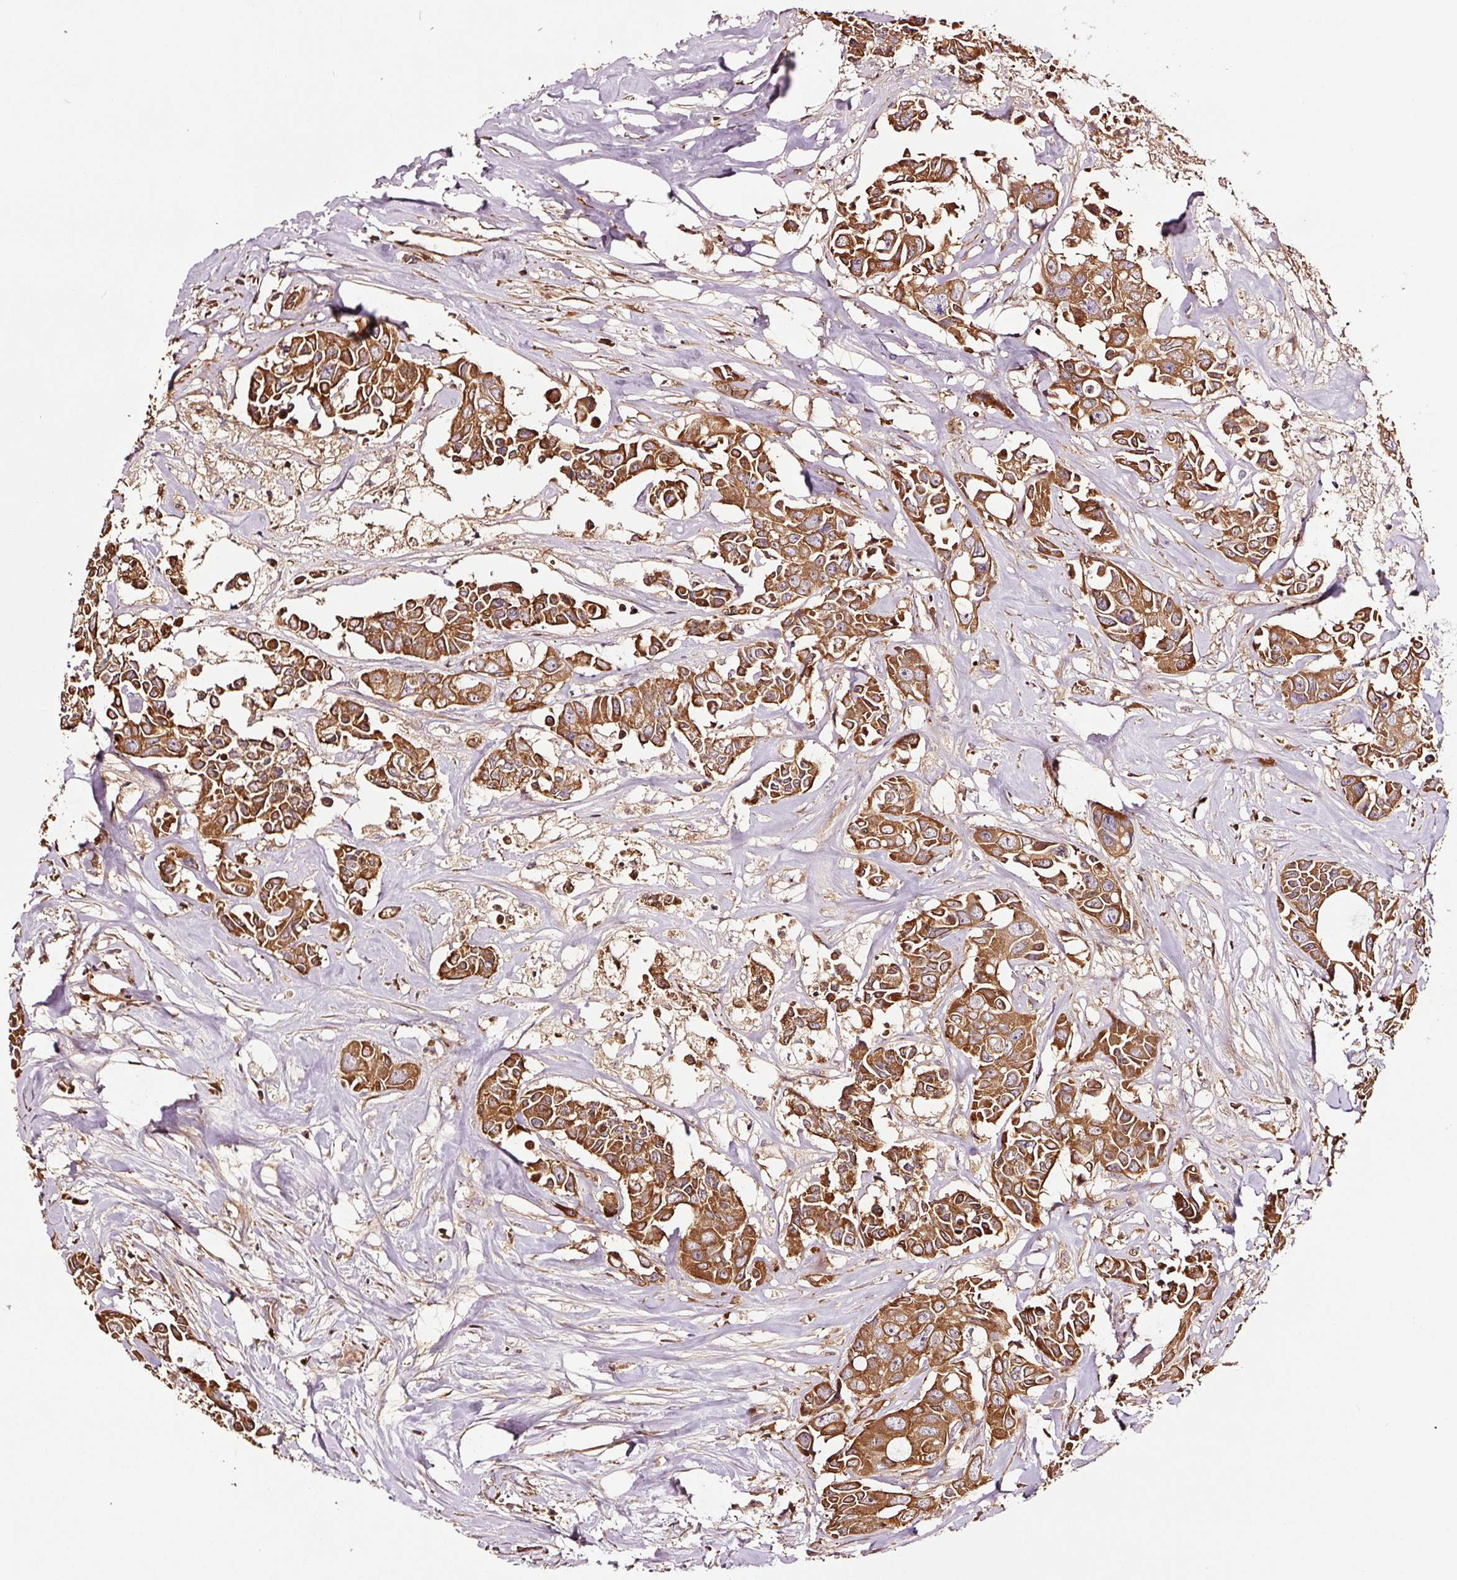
{"staining": {"intensity": "strong", "quantity": ">75%", "location": "cytoplasmic/membranous"}, "tissue": "colorectal cancer", "cell_type": "Tumor cells", "image_type": "cancer", "snomed": [{"axis": "morphology", "description": "Adenocarcinoma, NOS"}, {"axis": "topography", "description": "Rectum"}], "caption": "Immunohistochemical staining of colorectal cancer reveals high levels of strong cytoplasmic/membranous positivity in approximately >75% of tumor cells.", "gene": "PGLYRP2", "patient": {"sex": "male", "age": 87}}